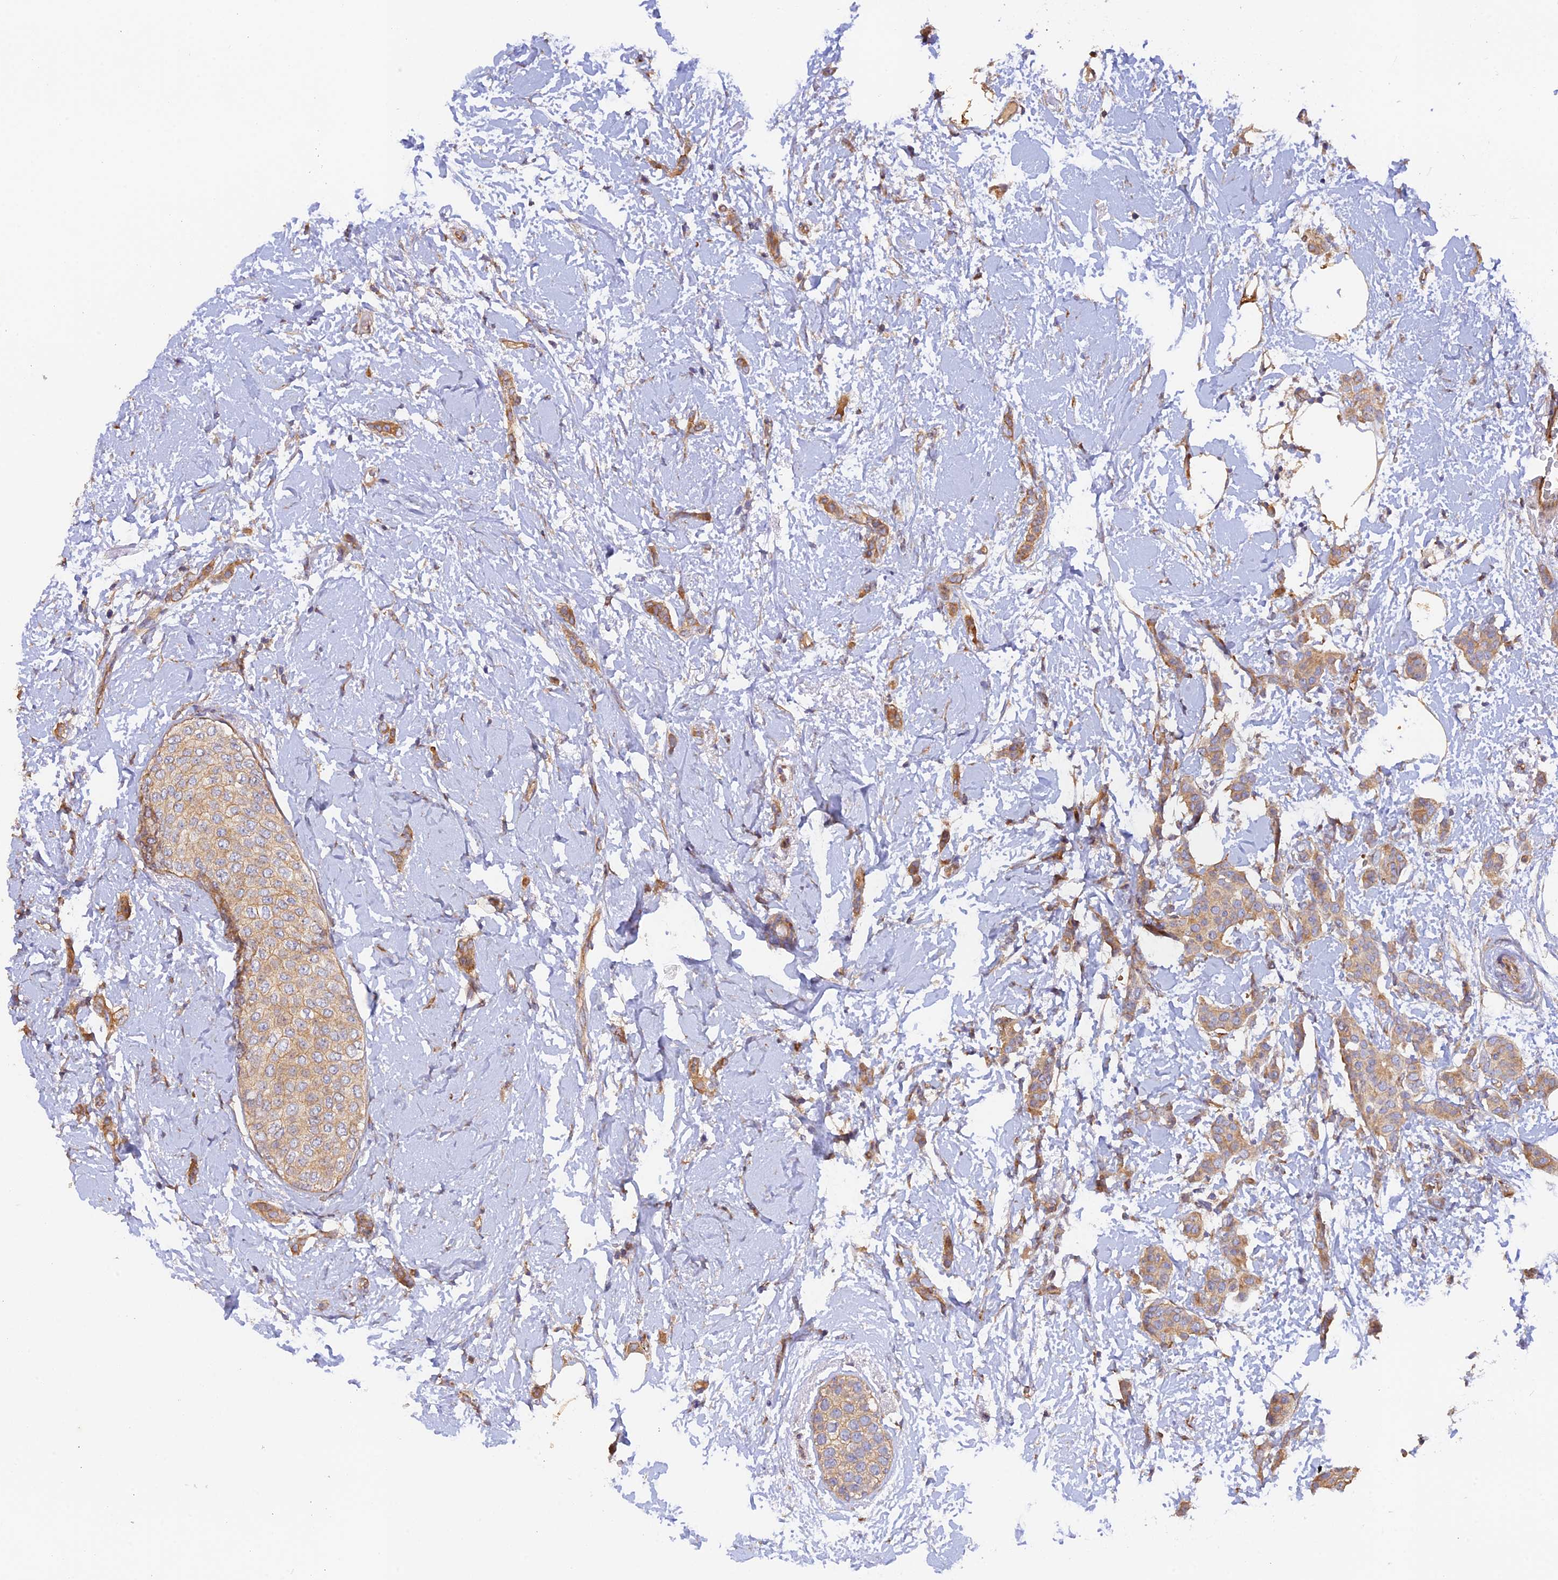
{"staining": {"intensity": "moderate", "quantity": "25%-75%", "location": "cytoplasmic/membranous"}, "tissue": "breast cancer", "cell_type": "Tumor cells", "image_type": "cancer", "snomed": [{"axis": "morphology", "description": "Duct carcinoma"}, {"axis": "topography", "description": "Breast"}], "caption": "Moderate cytoplasmic/membranous expression is seen in approximately 25%-75% of tumor cells in breast intraductal carcinoma. The protein of interest is shown in brown color, while the nuclei are stained blue.", "gene": "MYO9A", "patient": {"sex": "female", "age": 72}}